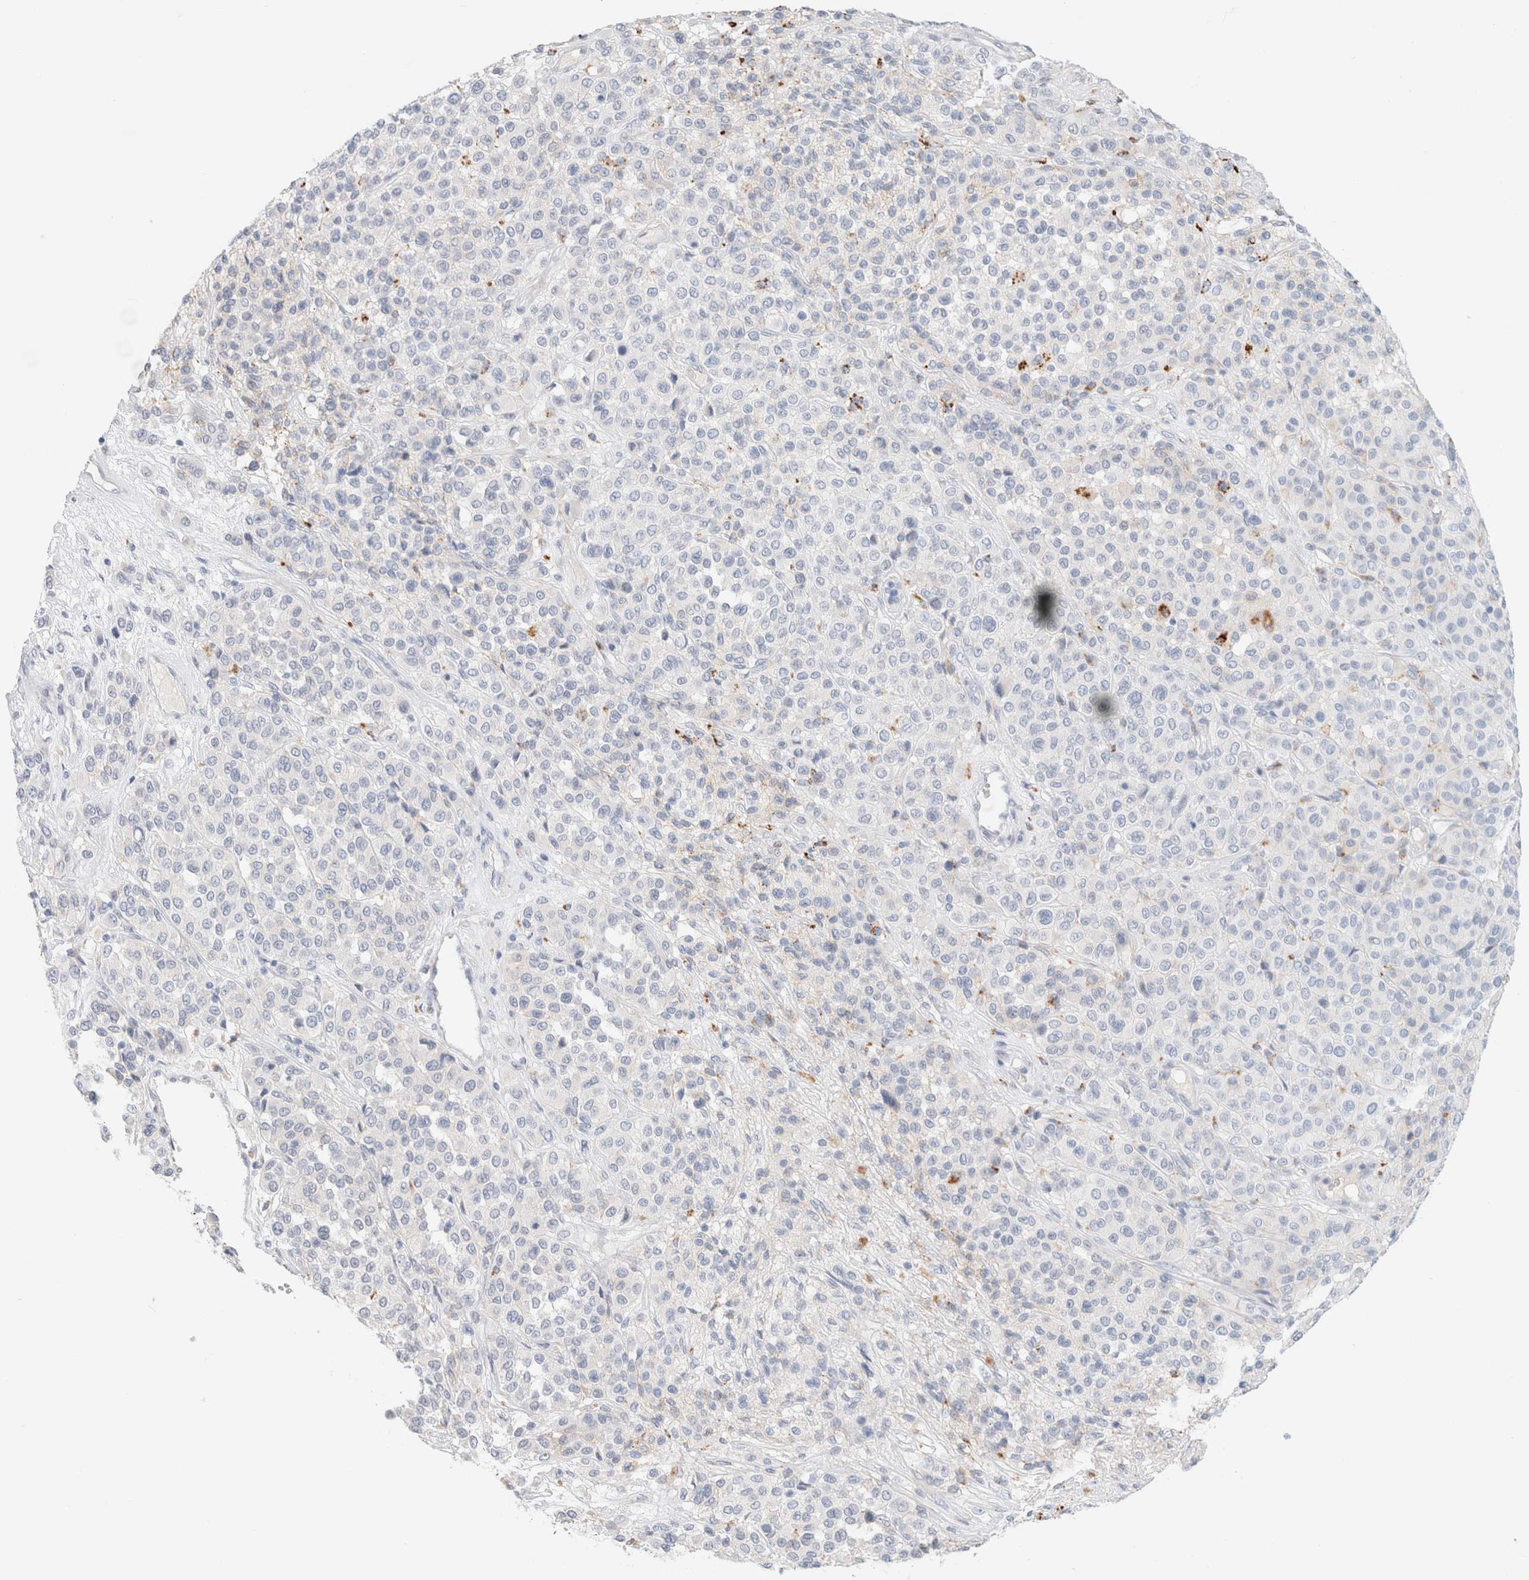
{"staining": {"intensity": "negative", "quantity": "none", "location": "none"}, "tissue": "melanoma", "cell_type": "Tumor cells", "image_type": "cancer", "snomed": [{"axis": "morphology", "description": "Malignant melanoma, Metastatic site"}, {"axis": "topography", "description": "Pancreas"}], "caption": "Melanoma stained for a protein using immunohistochemistry (IHC) reveals no positivity tumor cells.", "gene": "CPQ", "patient": {"sex": "female", "age": 30}}